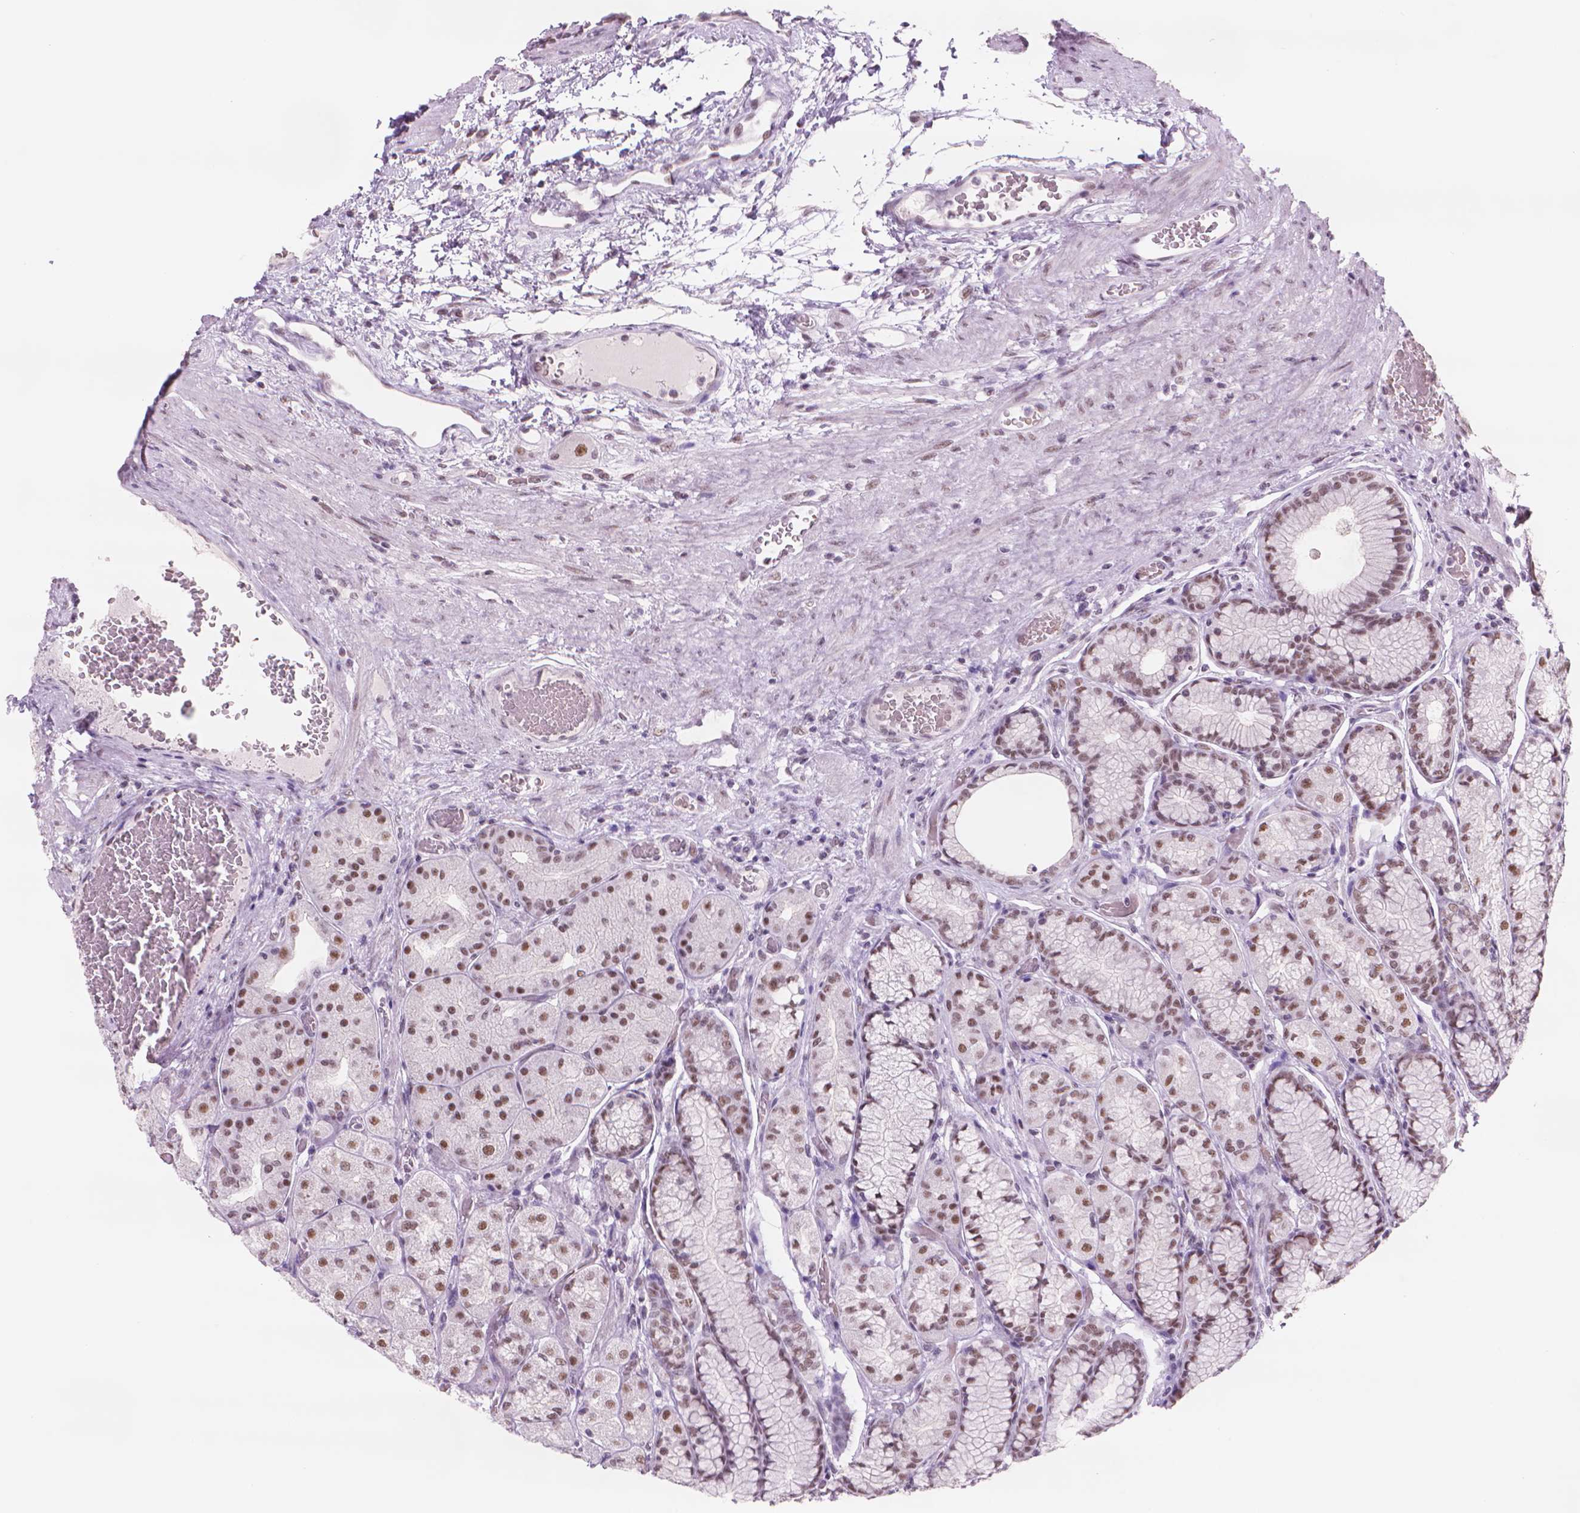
{"staining": {"intensity": "moderate", "quantity": ">75%", "location": "nuclear"}, "tissue": "stomach", "cell_type": "Glandular cells", "image_type": "normal", "snomed": [{"axis": "morphology", "description": "Normal tissue, NOS"}, {"axis": "morphology", "description": "Adenocarcinoma, NOS"}, {"axis": "morphology", "description": "Adenocarcinoma, High grade"}, {"axis": "topography", "description": "Stomach, upper"}, {"axis": "topography", "description": "Stomach"}], "caption": "Normal stomach was stained to show a protein in brown. There is medium levels of moderate nuclear staining in approximately >75% of glandular cells.", "gene": "POLR3D", "patient": {"sex": "female", "age": 65}}